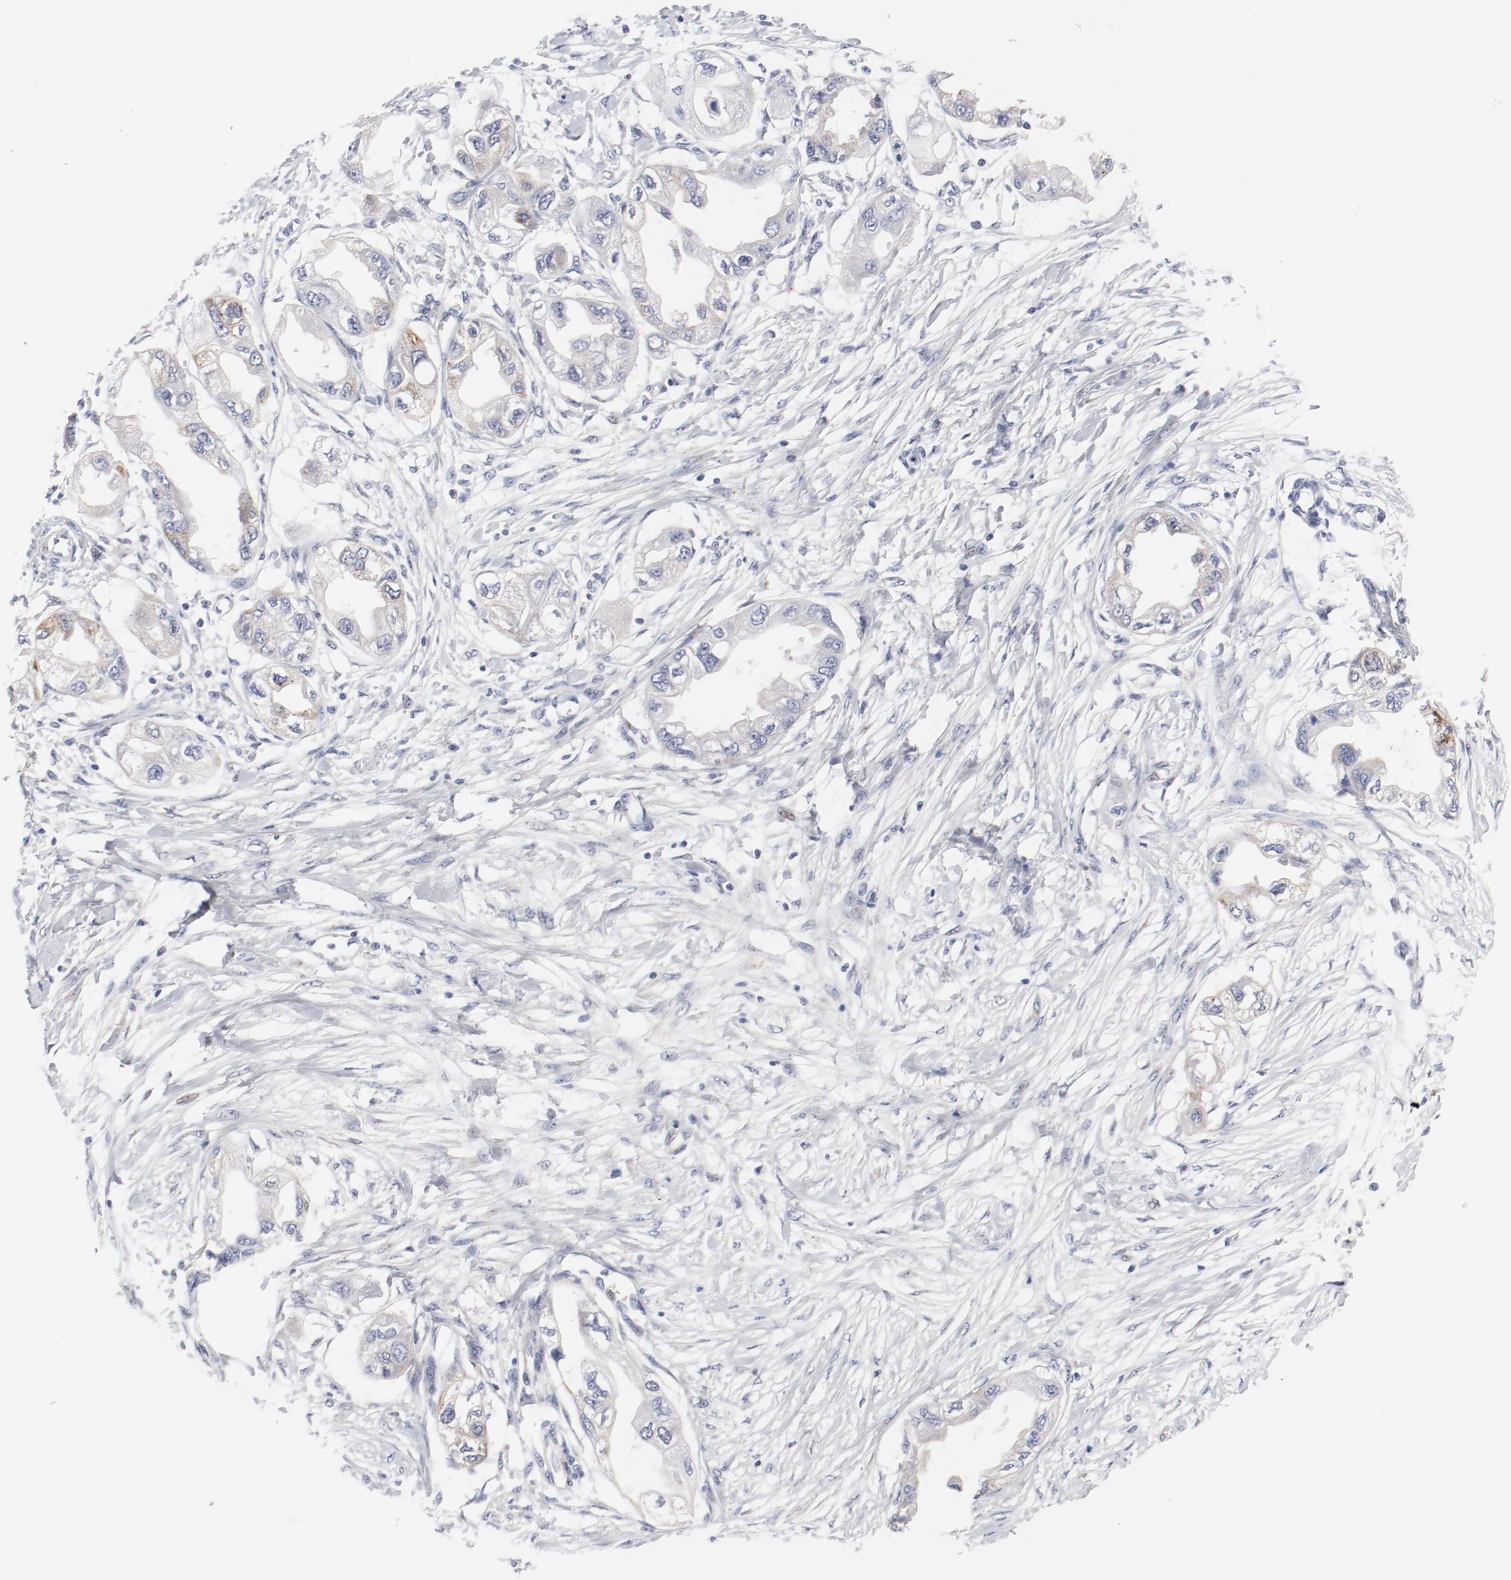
{"staining": {"intensity": "weak", "quantity": "25%-75%", "location": "cytoplasmic/membranous"}, "tissue": "endometrial cancer", "cell_type": "Tumor cells", "image_type": "cancer", "snomed": [{"axis": "morphology", "description": "Adenocarcinoma, NOS"}, {"axis": "topography", "description": "Endometrium"}], "caption": "IHC micrograph of neoplastic tissue: endometrial cancer stained using immunohistochemistry exhibits low levels of weak protein expression localized specifically in the cytoplasmic/membranous of tumor cells, appearing as a cytoplasmic/membranous brown color.", "gene": "GPR143", "patient": {"sex": "female", "age": 67}}